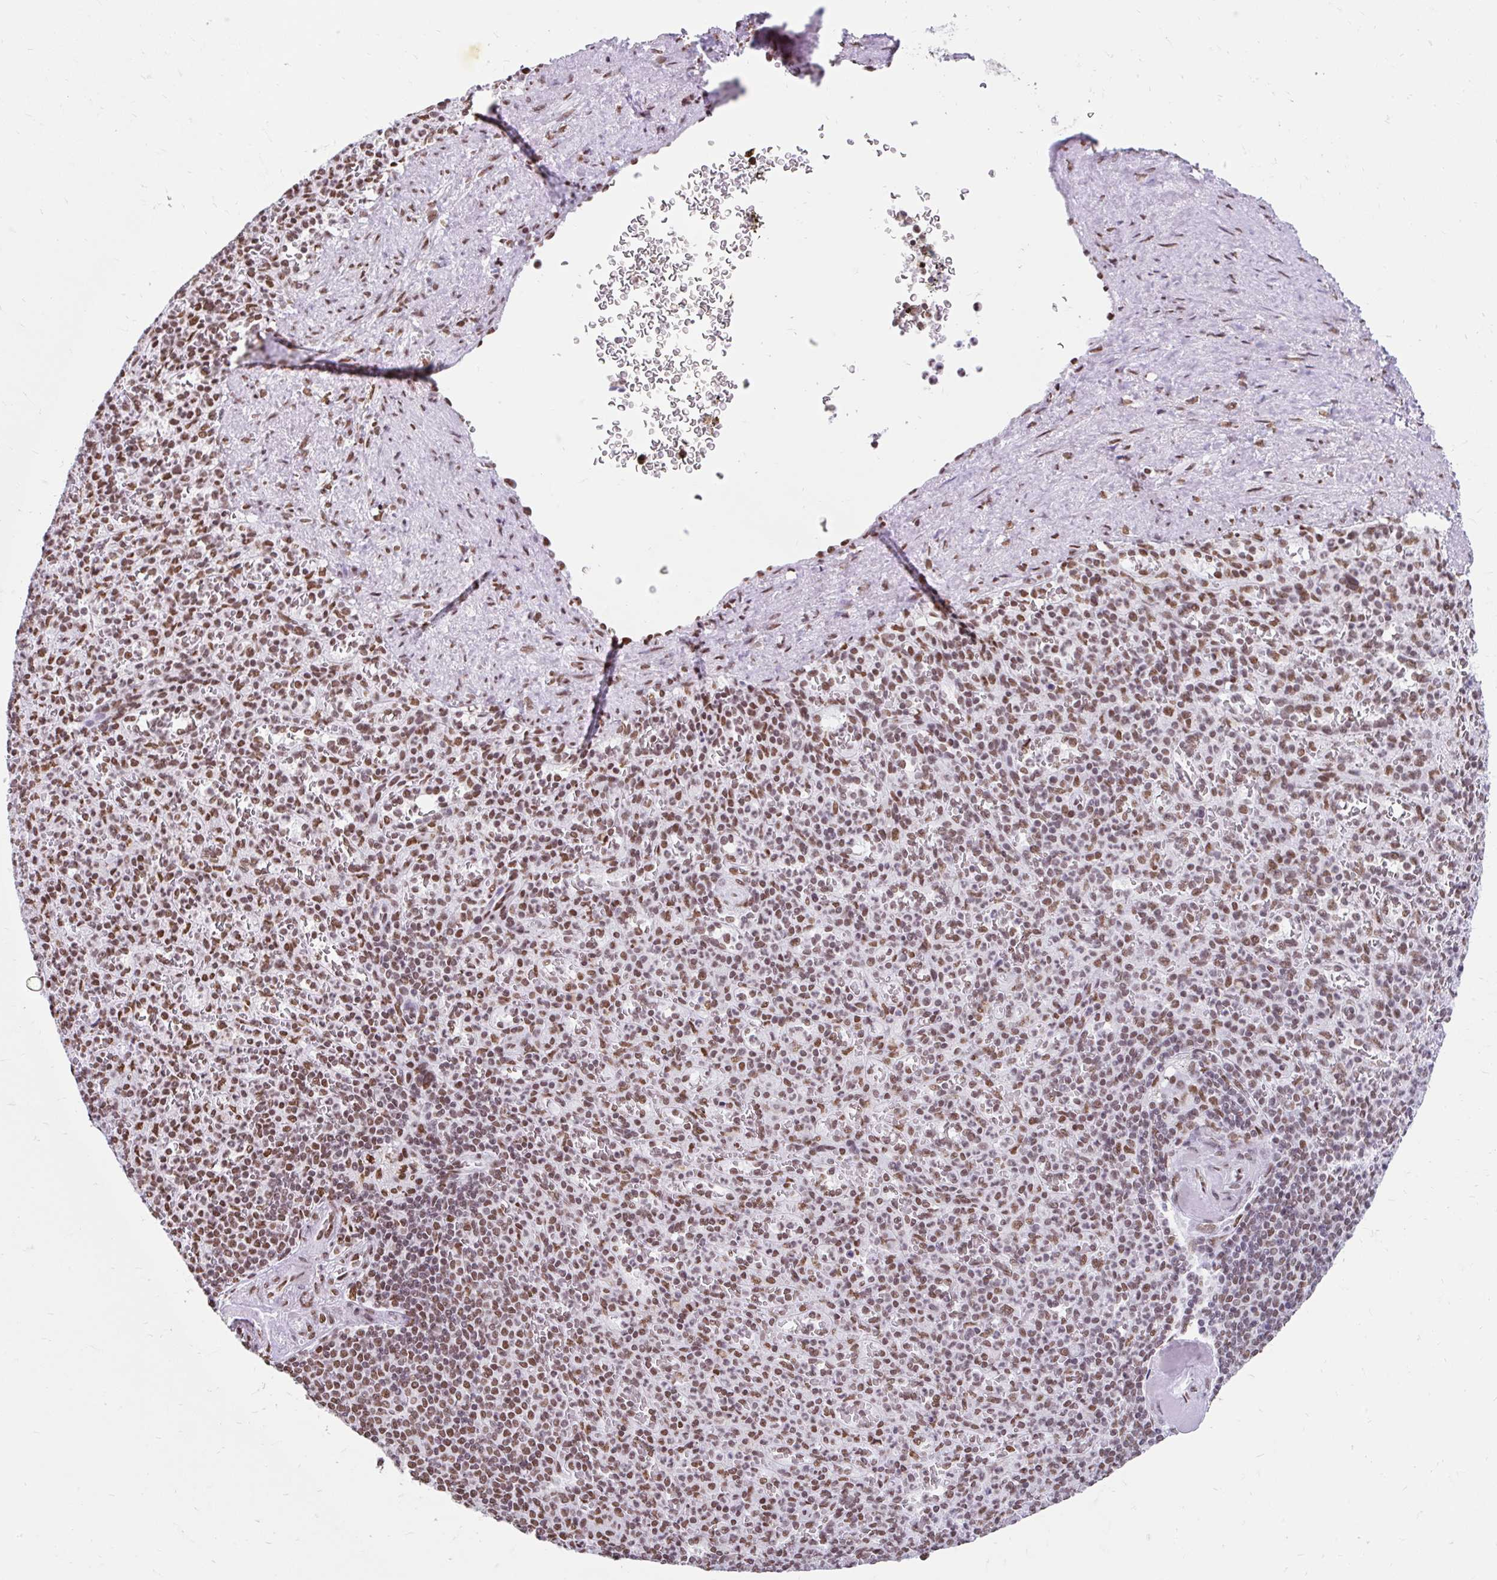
{"staining": {"intensity": "moderate", "quantity": ">75%", "location": "nuclear"}, "tissue": "spleen", "cell_type": "Cells in red pulp", "image_type": "normal", "snomed": [{"axis": "morphology", "description": "Normal tissue, NOS"}, {"axis": "topography", "description": "Spleen"}], "caption": "Protein analysis of unremarkable spleen shows moderate nuclear staining in approximately >75% of cells in red pulp. (DAB = brown stain, brightfield microscopy at high magnification).", "gene": "KHDRBS1", "patient": {"sex": "female", "age": 74}}